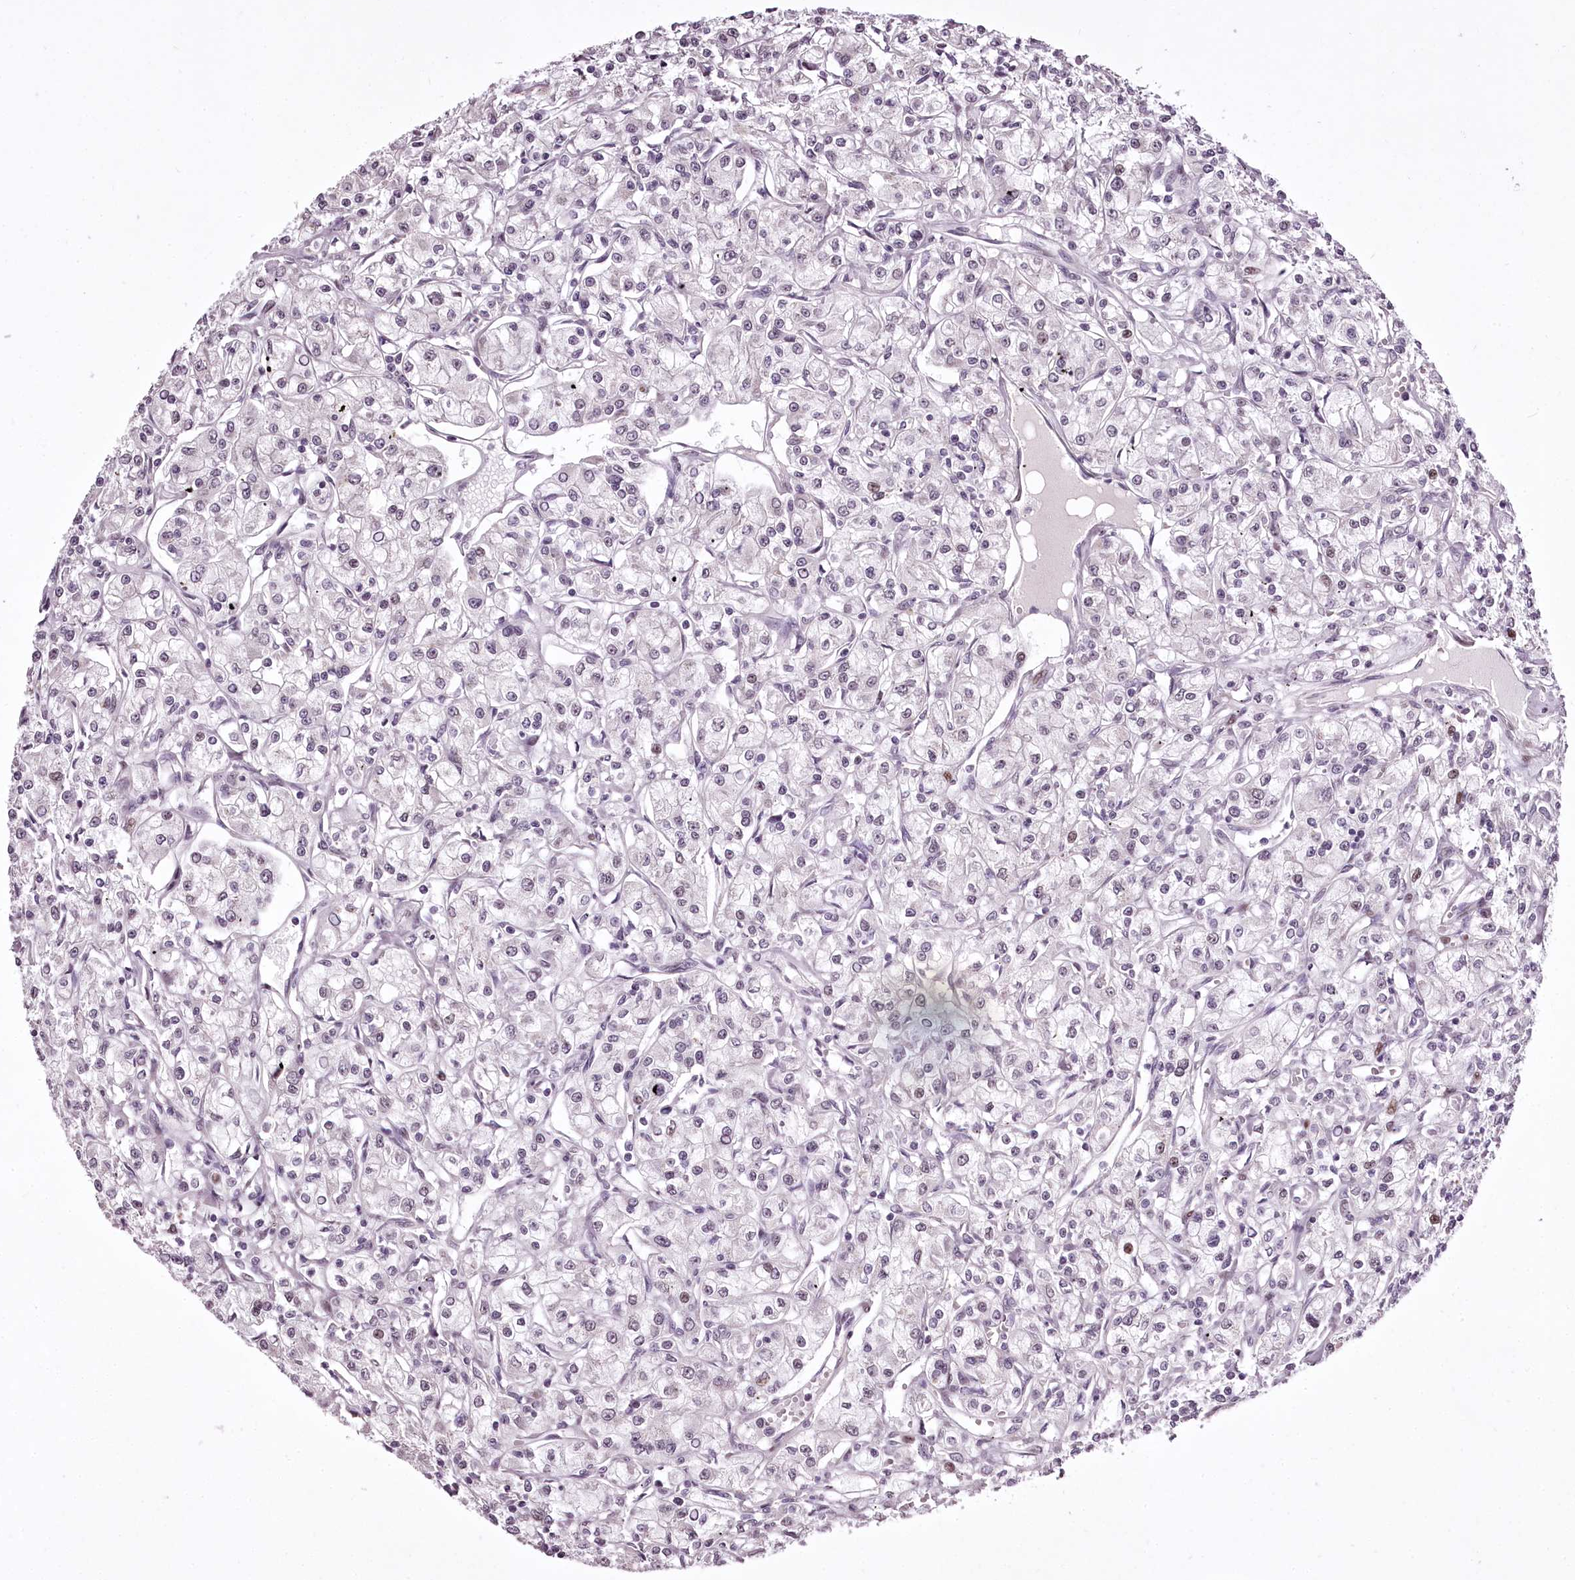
{"staining": {"intensity": "weak", "quantity": "<25%", "location": "nuclear"}, "tissue": "renal cancer", "cell_type": "Tumor cells", "image_type": "cancer", "snomed": [{"axis": "morphology", "description": "Adenocarcinoma, NOS"}, {"axis": "topography", "description": "Kidney"}], "caption": "DAB (3,3'-diaminobenzidine) immunohistochemical staining of renal cancer (adenocarcinoma) exhibits no significant positivity in tumor cells.", "gene": "C1orf56", "patient": {"sex": "female", "age": 59}}